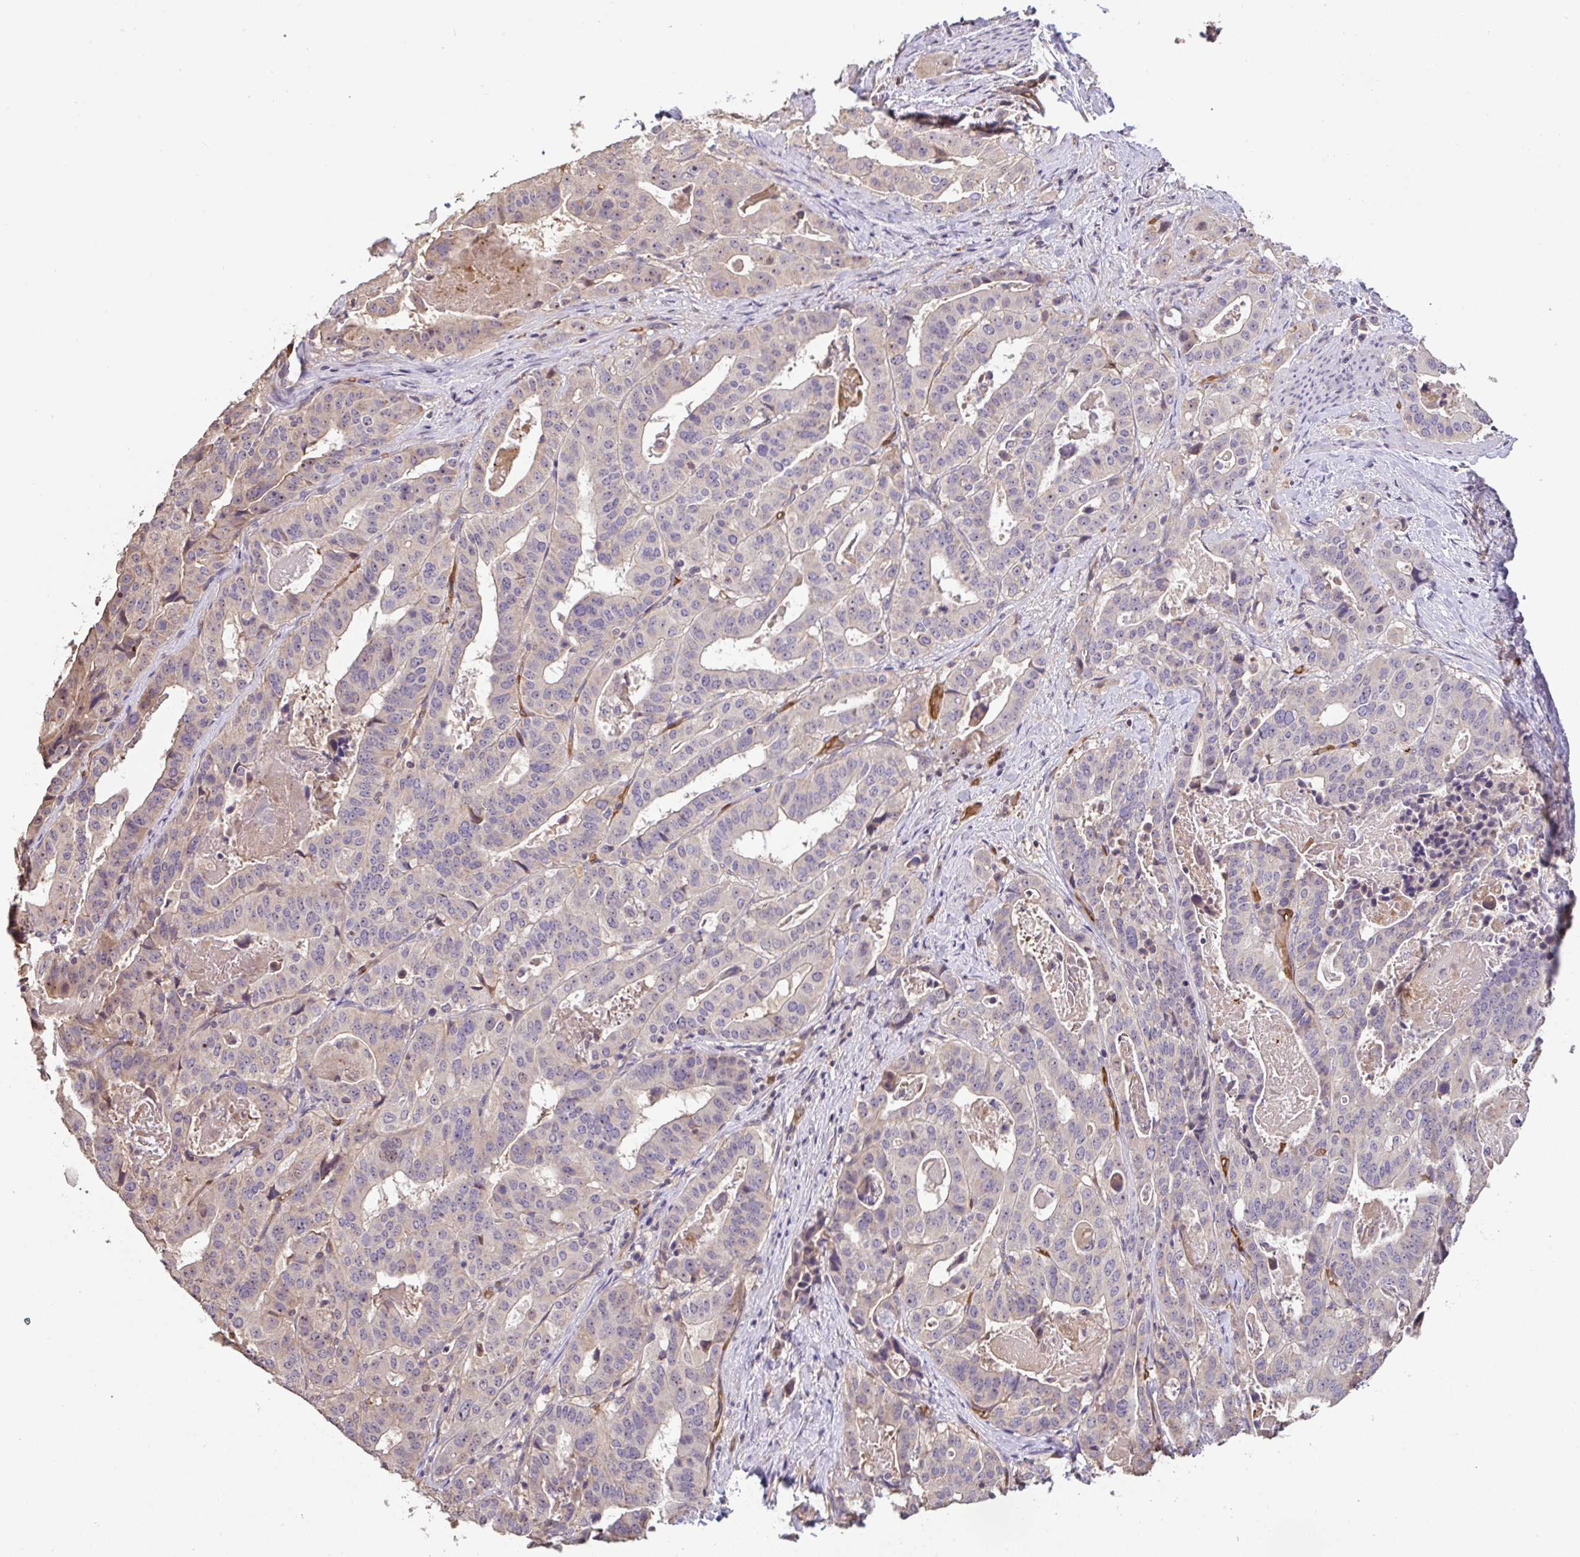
{"staining": {"intensity": "negative", "quantity": "none", "location": "none"}, "tissue": "stomach cancer", "cell_type": "Tumor cells", "image_type": "cancer", "snomed": [{"axis": "morphology", "description": "Adenocarcinoma, NOS"}, {"axis": "topography", "description": "Stomach"}], "caption": "Photomicrograph shows no protein positivity in tumor cells of stomach cancer (adenocarcinoma) tissue.", "gene": "C1QTNF9B", "patient": {"sex": "male", "age": 48}}